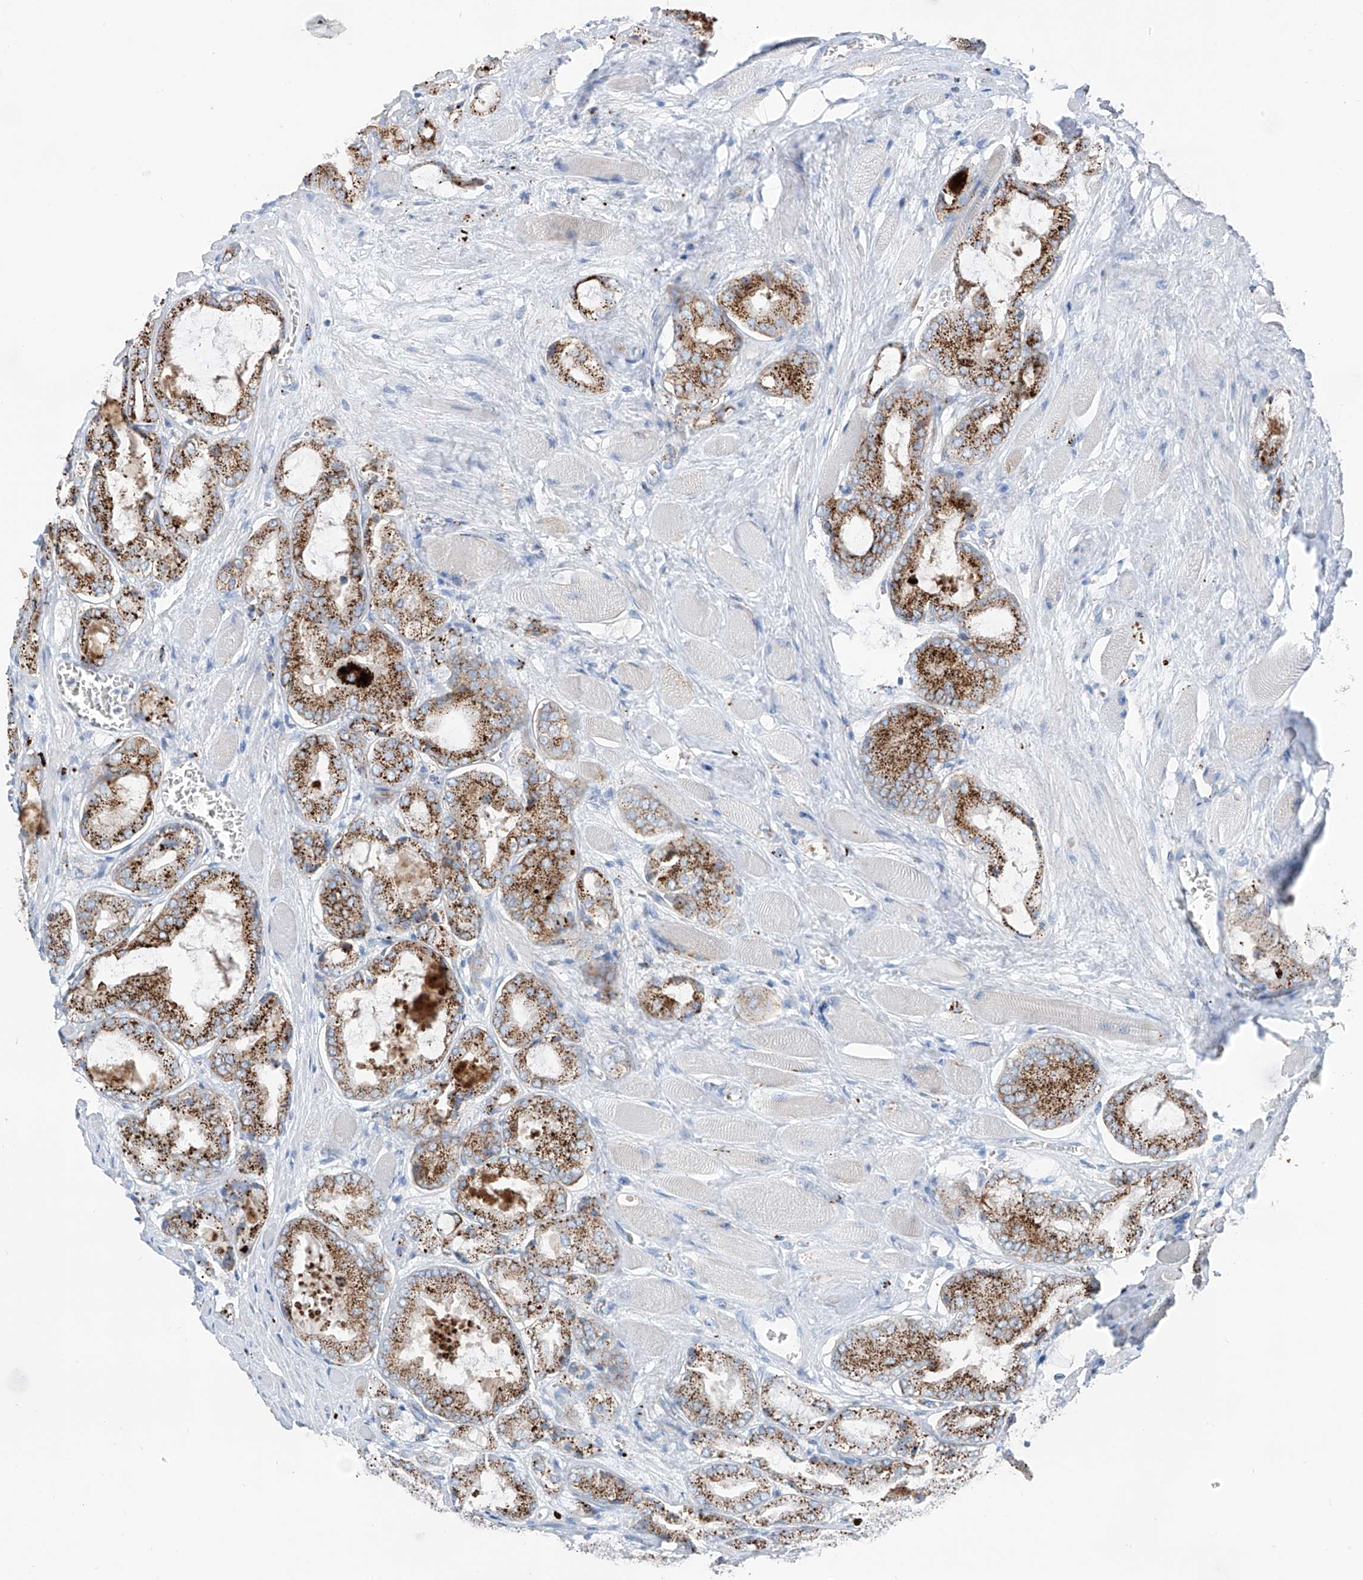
{"staining": {"intensity": "strong", "quantity": ">75%", "location": "cytoplasmic/membranous"}, "tissue": "prostate cancer", "cell_type": "Tumor cells", "image_type": "cancer", "snomed": [{"axis": "morphology", "description": "Adenocarcinoma, Low grade"}, {"axis": "topography", "description": "Prostate"}], "caption": "Immunohistochemical staining of adenocarcinoma (low-grade) (prostate) displays high levels of strong cytoplasmic/membranous protein expression in approximately >75% of tumor cells. Using DAB (brown) and hematoxylin (blue) stains, captured at high magnification using brightfield microscopy.", "gene": "GPR137C", "patient": {"sex": "male", "age": 67}}